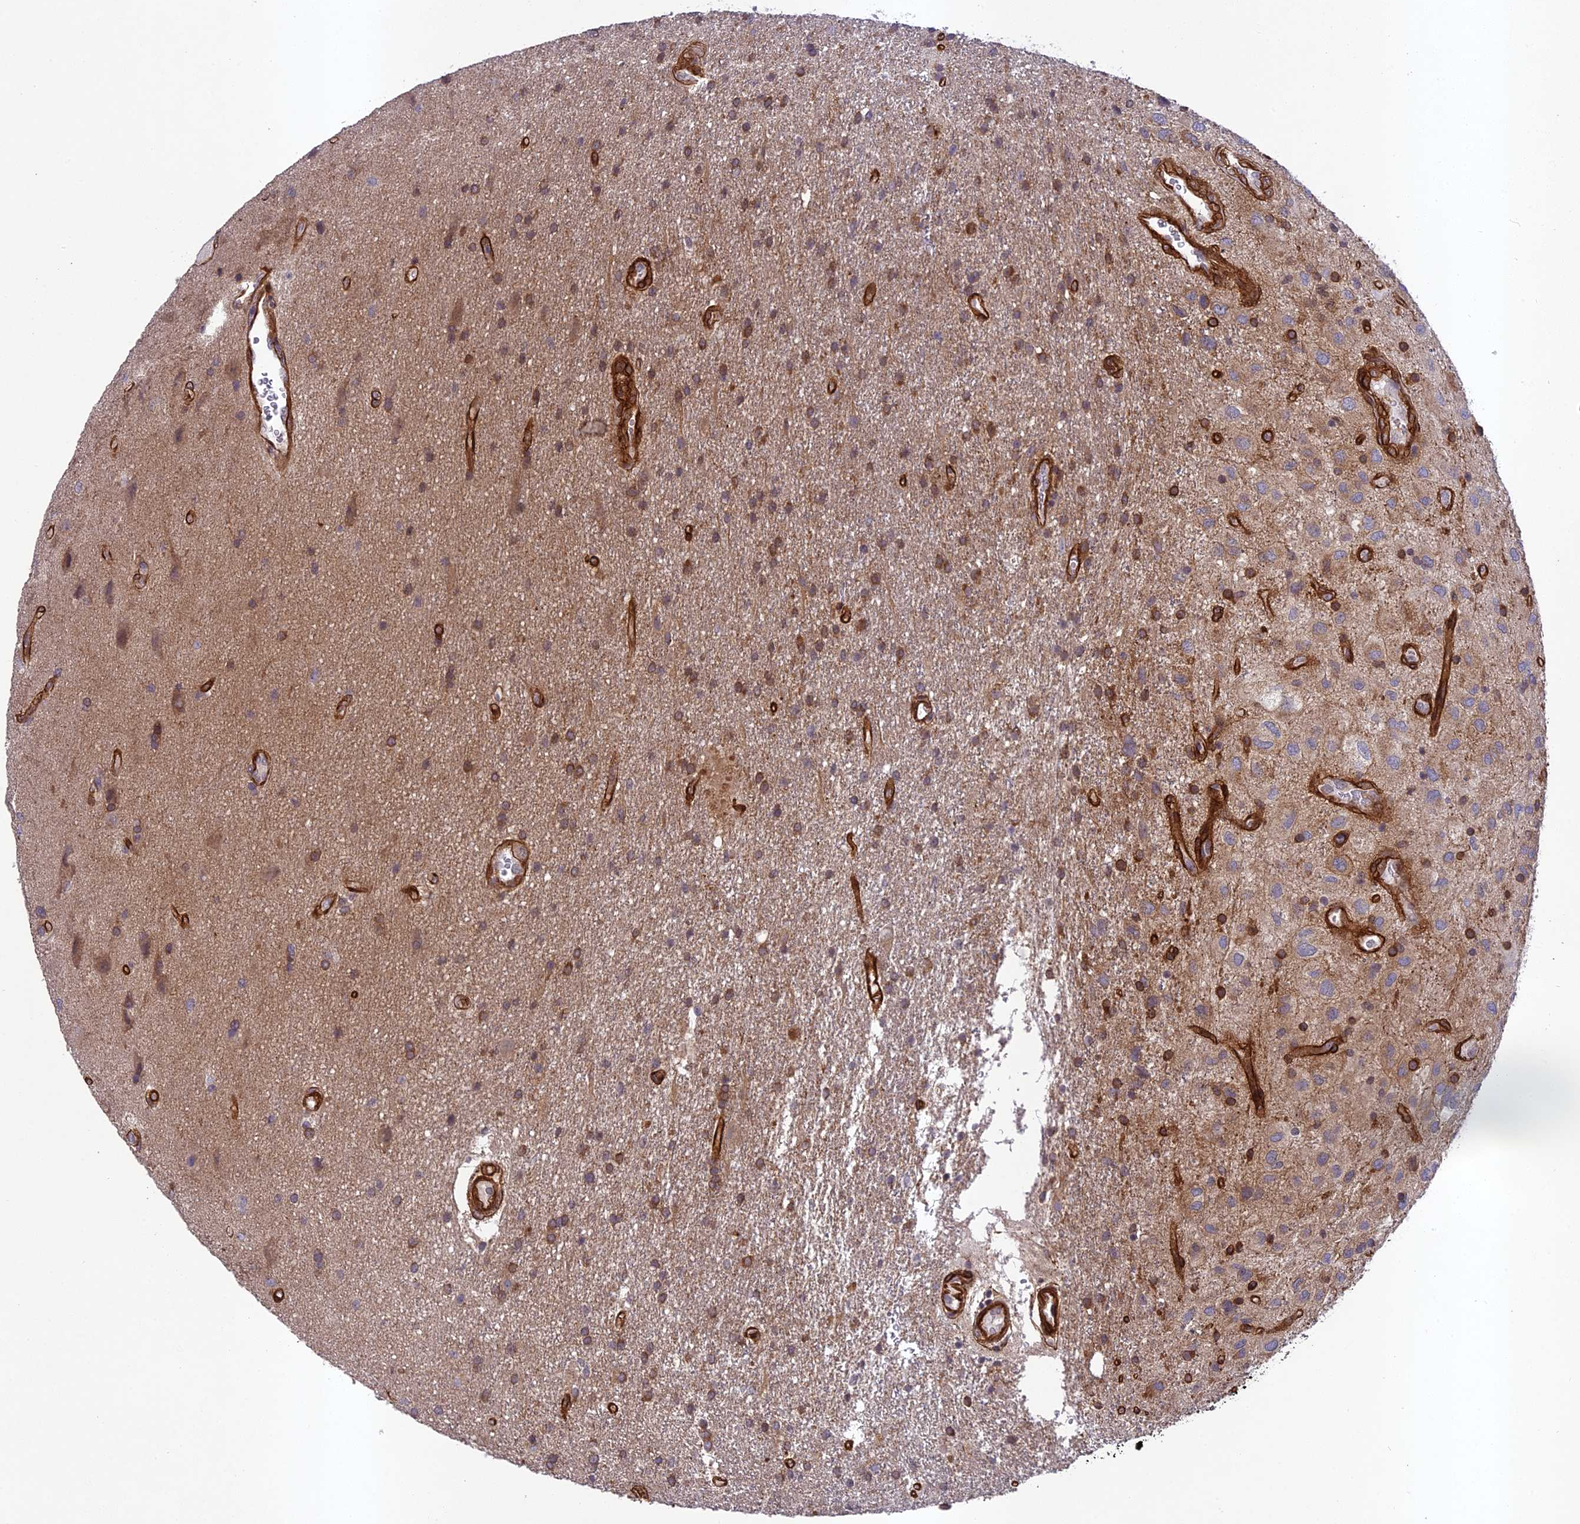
{"staining": {"intensity": "weak", "quantity": "25%-75%", "location": "cytoplasmic/membranous"}, "tissue": "glioma", "cell_type": "Tumor cells", "image_type": "cancer", "snomed": [{"axis": "morphology", "description": "Glioma, malignant, Low grade"}, {"axis": "topography", "description": "Brain"}], "caption": "This micrograph demonstrates low-grade glioma (malignant) stained with immunohistochemistry to label a protein in brown. The cytoplasmic/membranous of tumor cells show weak positivity for the protein. Nuclei are counter-stained blue.", "gene": "TNS1", "patient": {"sex": "male", "age": 66}}